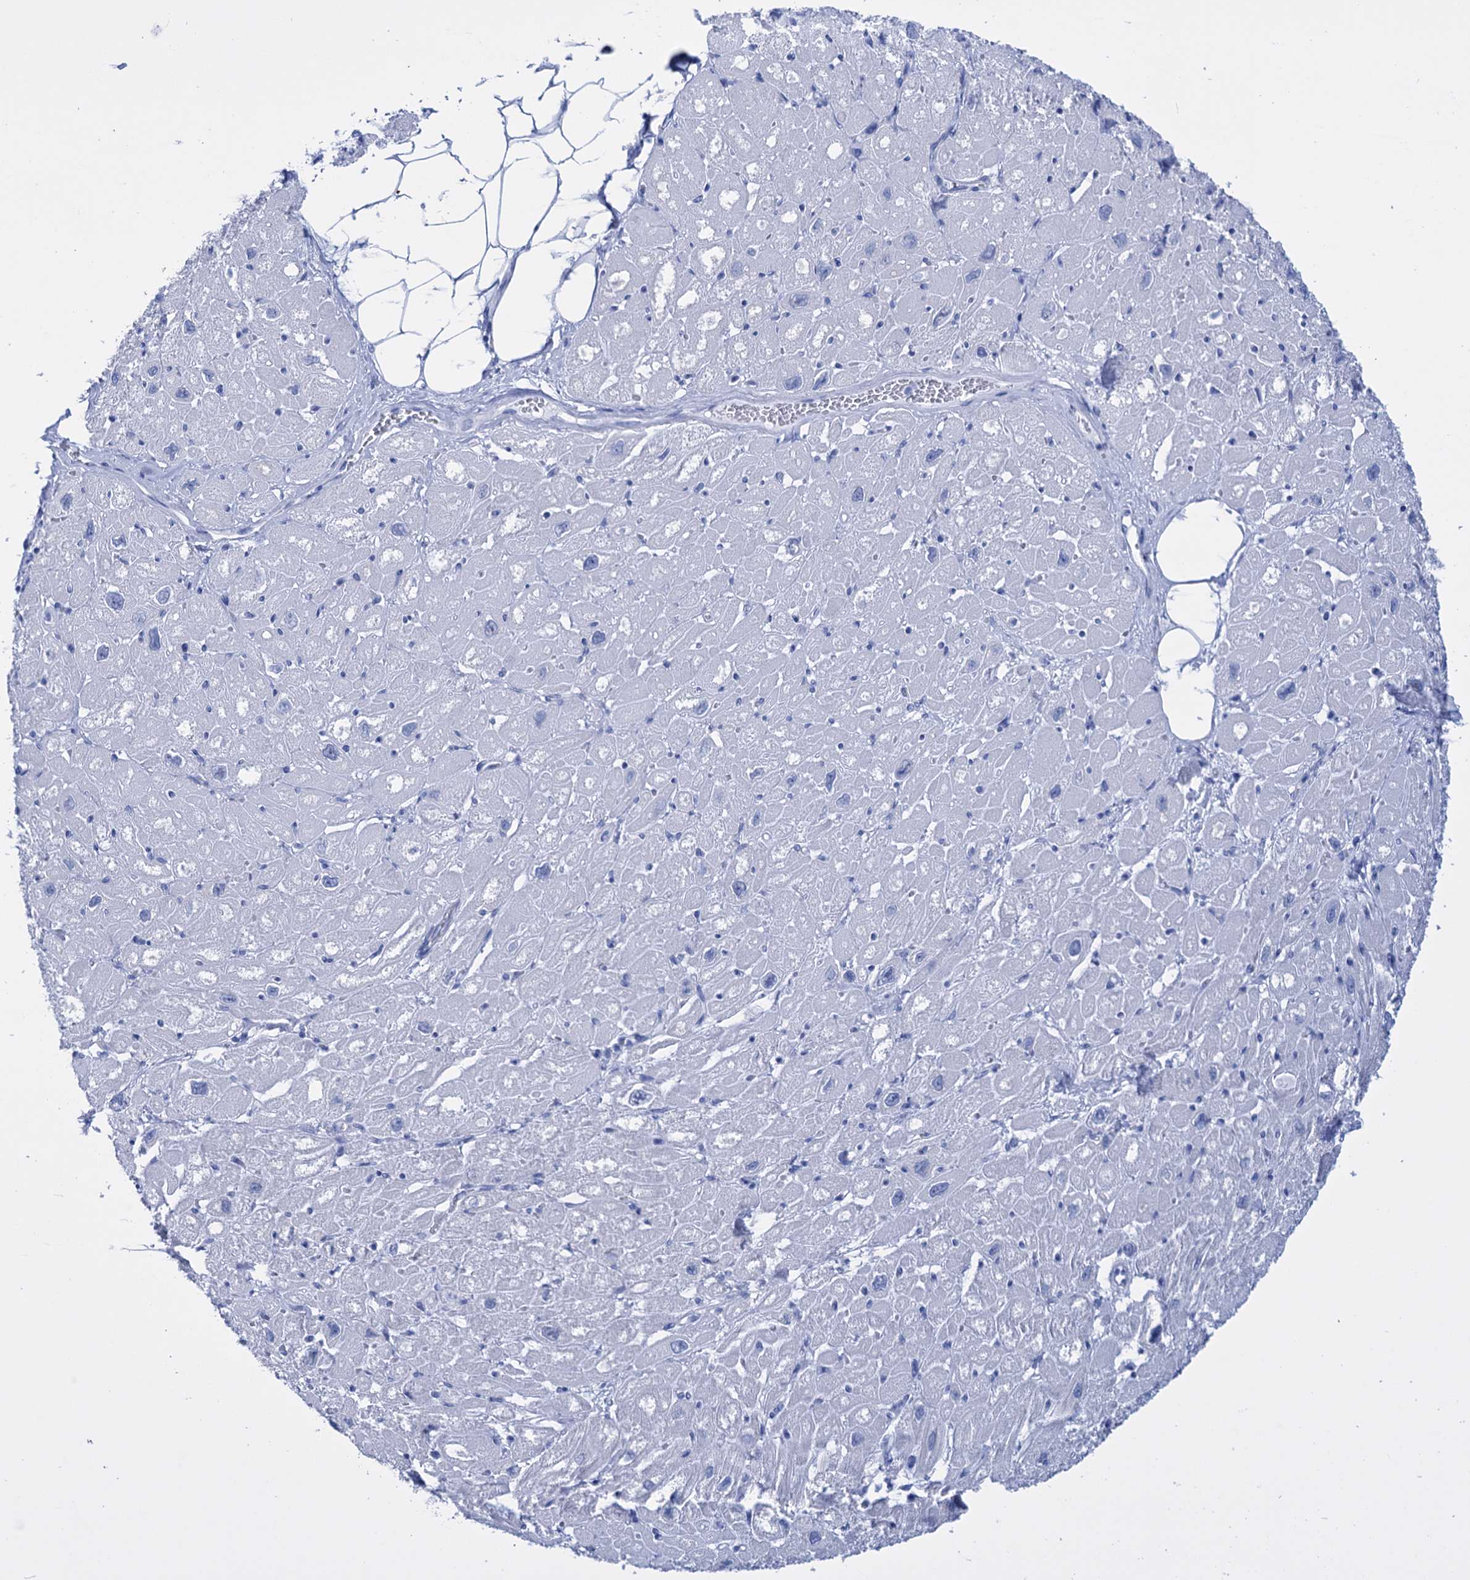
{"staining": {"intensity": "negative", "quantity": "none", "location": "none"}, "tissue": "heart muscle", "cell_type": "Cardiomyocytes", "image_type": "normal", "snomed": [{"axis": "morphology", "description": "Normal tissue, NOS"}, {"axis": "topography", "description": "Heart"}], "caption": "IHC of unremarkable heart muscle demonstrates no positivity in cardiomyocytes.", "gene": "FBXW12", "patient": {"sex": "male", "age": 50}}